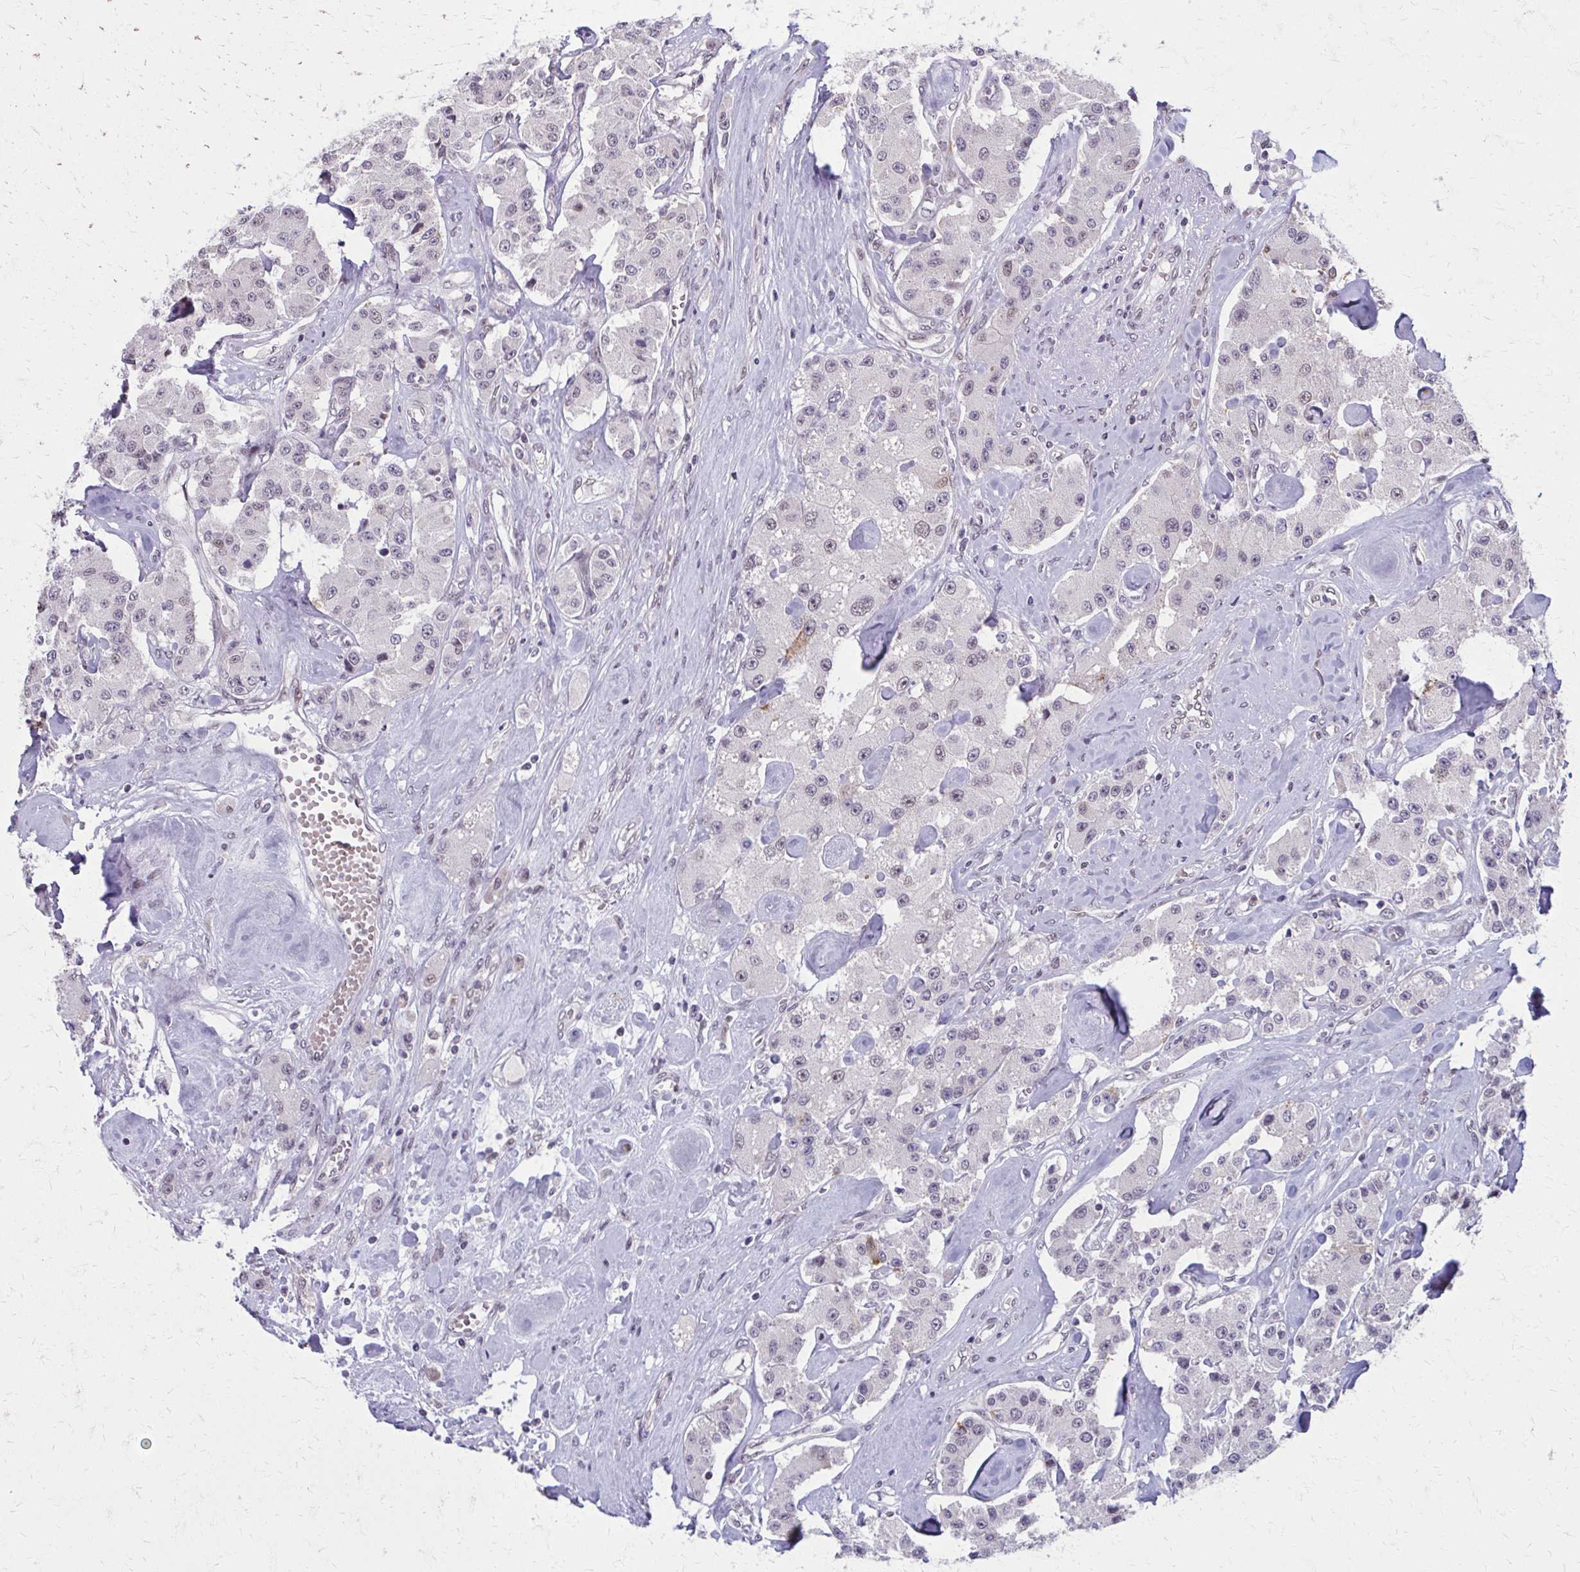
{"staining": {"intensity": "moderate", "quantity": "<25%", "location": "cytoplasmic/membranous"}, "tissue": "carcinoid", "cell_type": "Tumor cells", "image_type": "cancer", "snomed": [{"axis": "morphology", "description": "Carcinoid, malignant, NOS"}, {"axis": "topography", "description": "Pancreas"}], "caption": "An immunohistochemistry photomicrograph of neoplastic tissue is shown. Protein staining in brown labels moderate cytoplasmic/membranous positivity in carcinoid within tumor cells.", "gene": "SETBP1", "patient": {"sex": "male", "age": 41}}